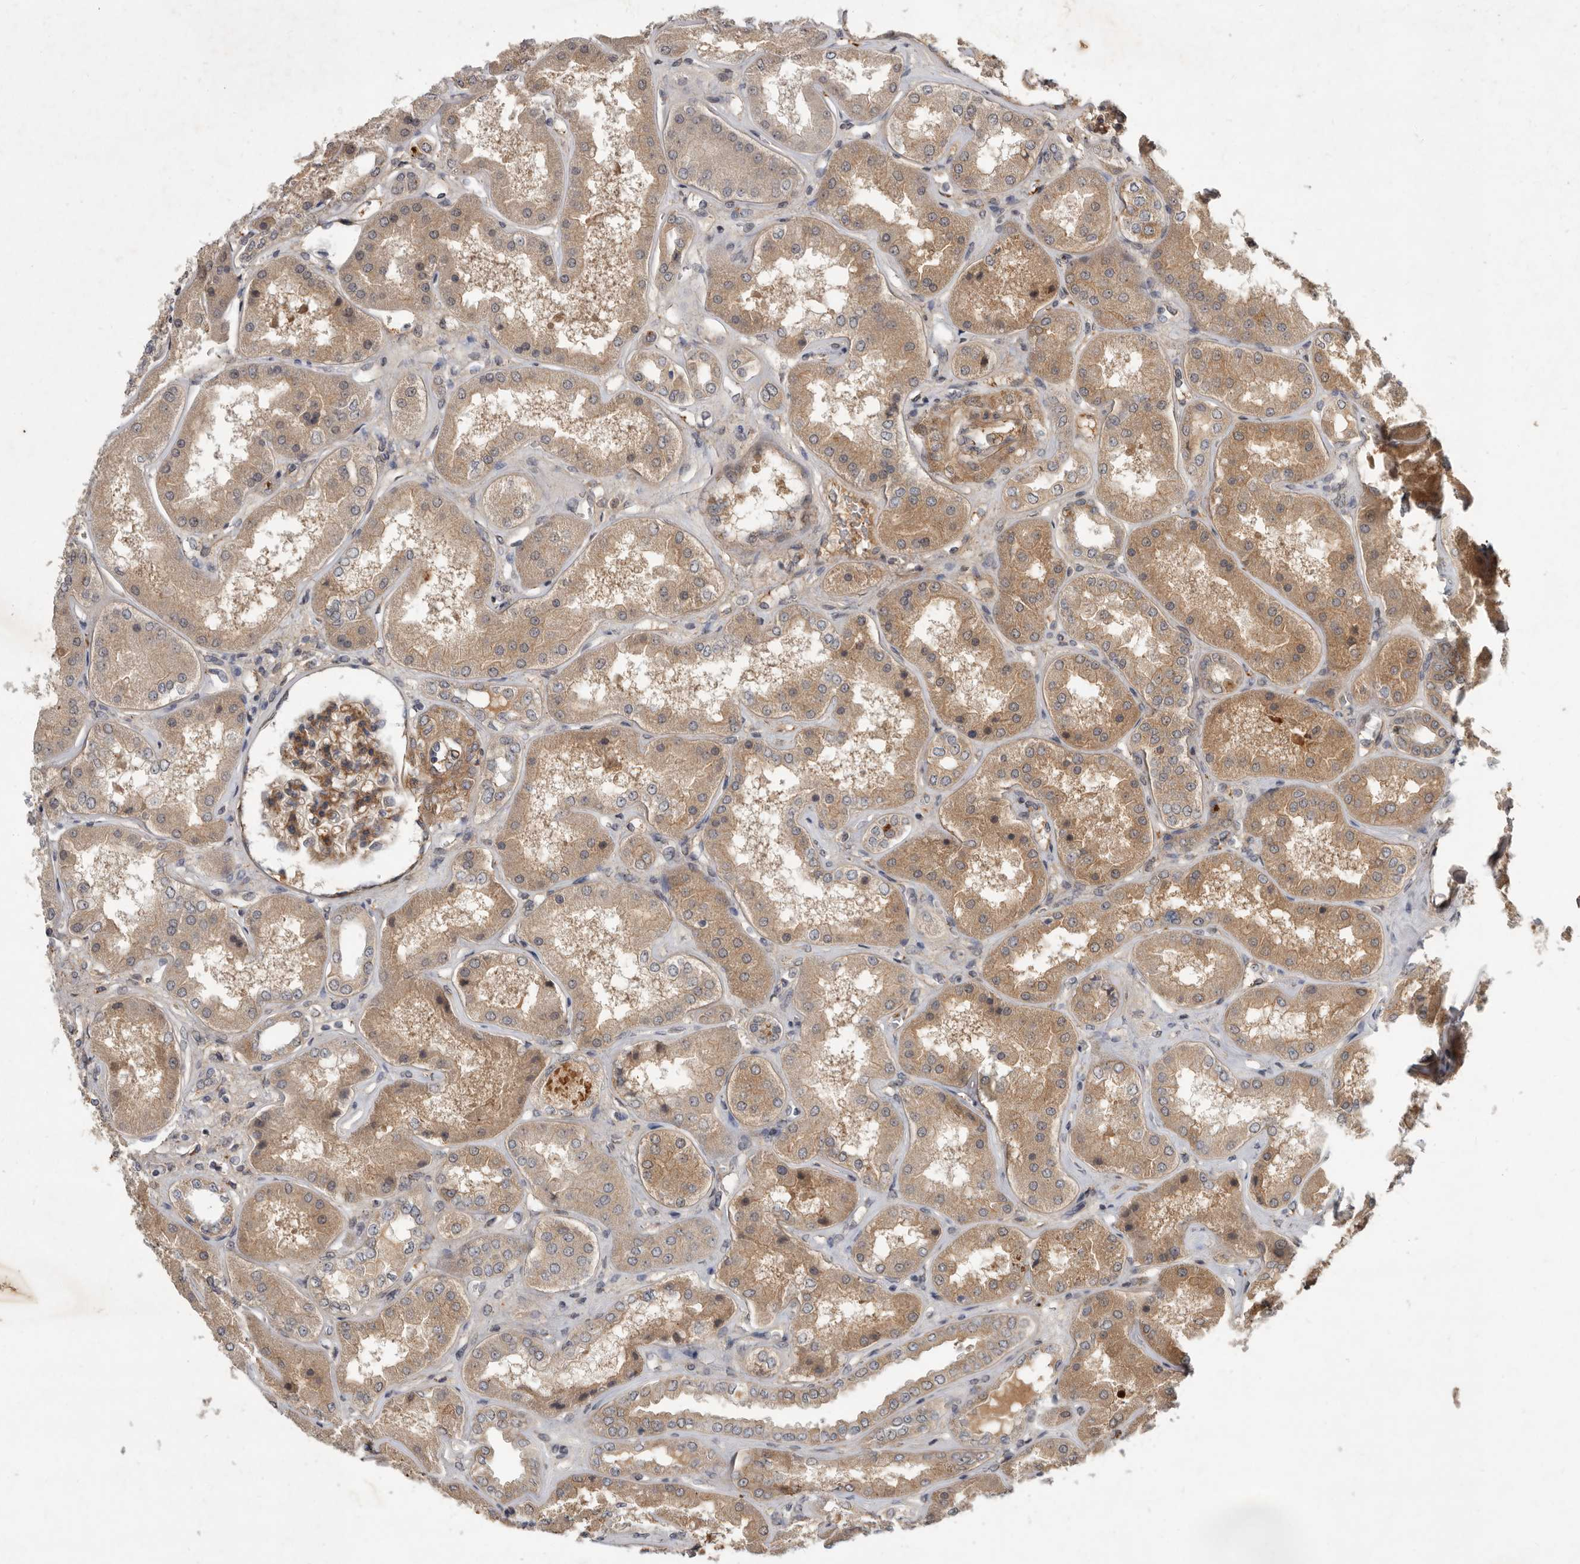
{"staining": {"intensity": "moderate", "quantity": ">75%", "location": "cytoplasmic/membranous"}, "tissue": "kidney", "cell_type": "Cells in glomeruli", "image_type": "normal", "snomed": [{"axis": "morphology", "description": "Normal tissue, NOS"}, {"axis": "topography", "description": "Kidney"}], "caption": "Immunohistochemical staining of unremarkable human kidney demonstrates moderate cytoplasmic/membranous protein positivity in about >75% of cells in glomeruli. (Stains: DAB in brown, nuclei in blue, Microscopy: brightfield microscopy at high magnification).", "gene": "DNAJC28", "patient": {"sex": "female", "age": 56}}